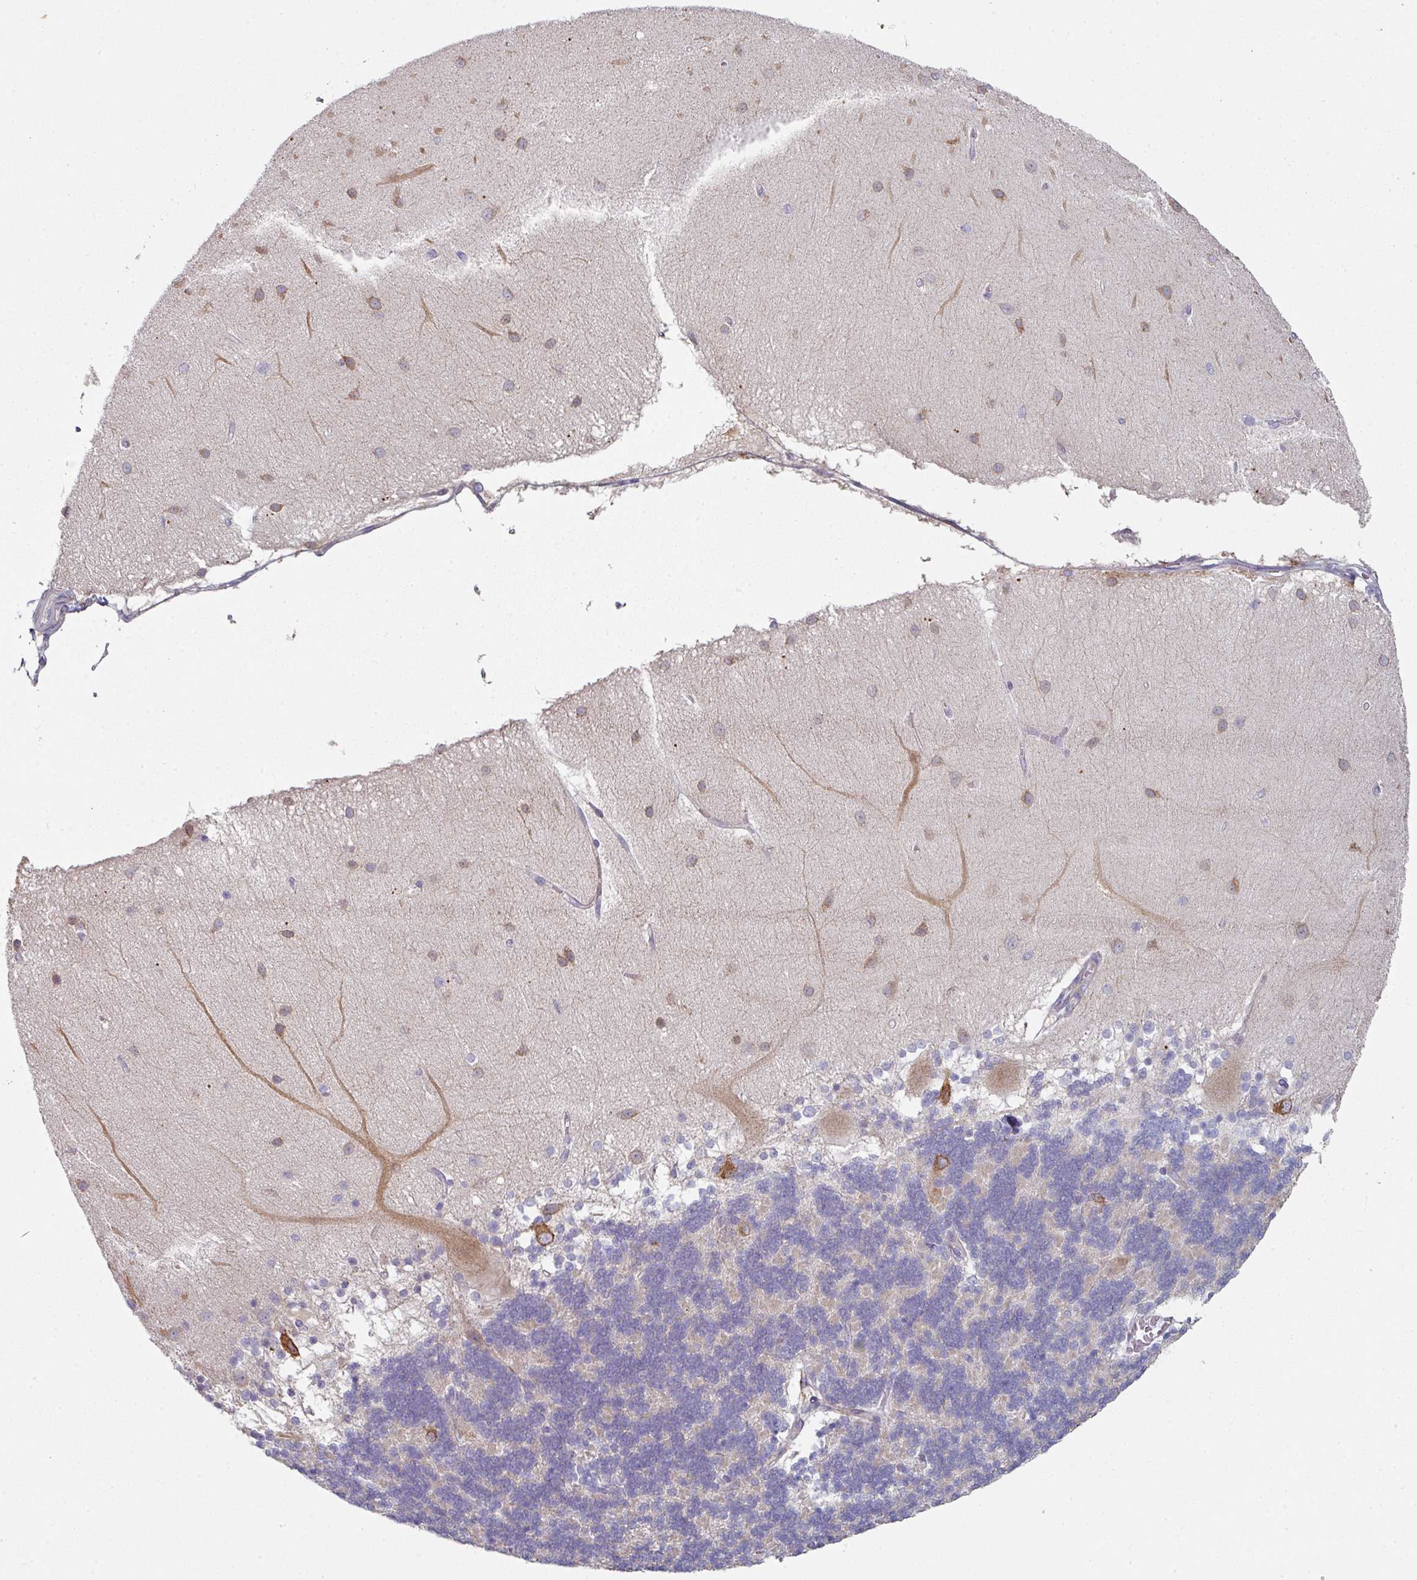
{"staining": {"intensity": "negative", "quantity": "none", "location": "none"}, "tissue": "cerebellum", "cell_type": "Cells in granular layer", "image_type": "normal", "snomed": [{"axis": "morphology", "description": "Normal tissue, NOS"}, {"axis": "topography", "description": "Cerebellum"}], "caption": "Micrograph shows no protein staining in cells in granular layer of benign cerebellum.", "gene": "WSB2", "patient": {"sex": "female", "age": 54}}